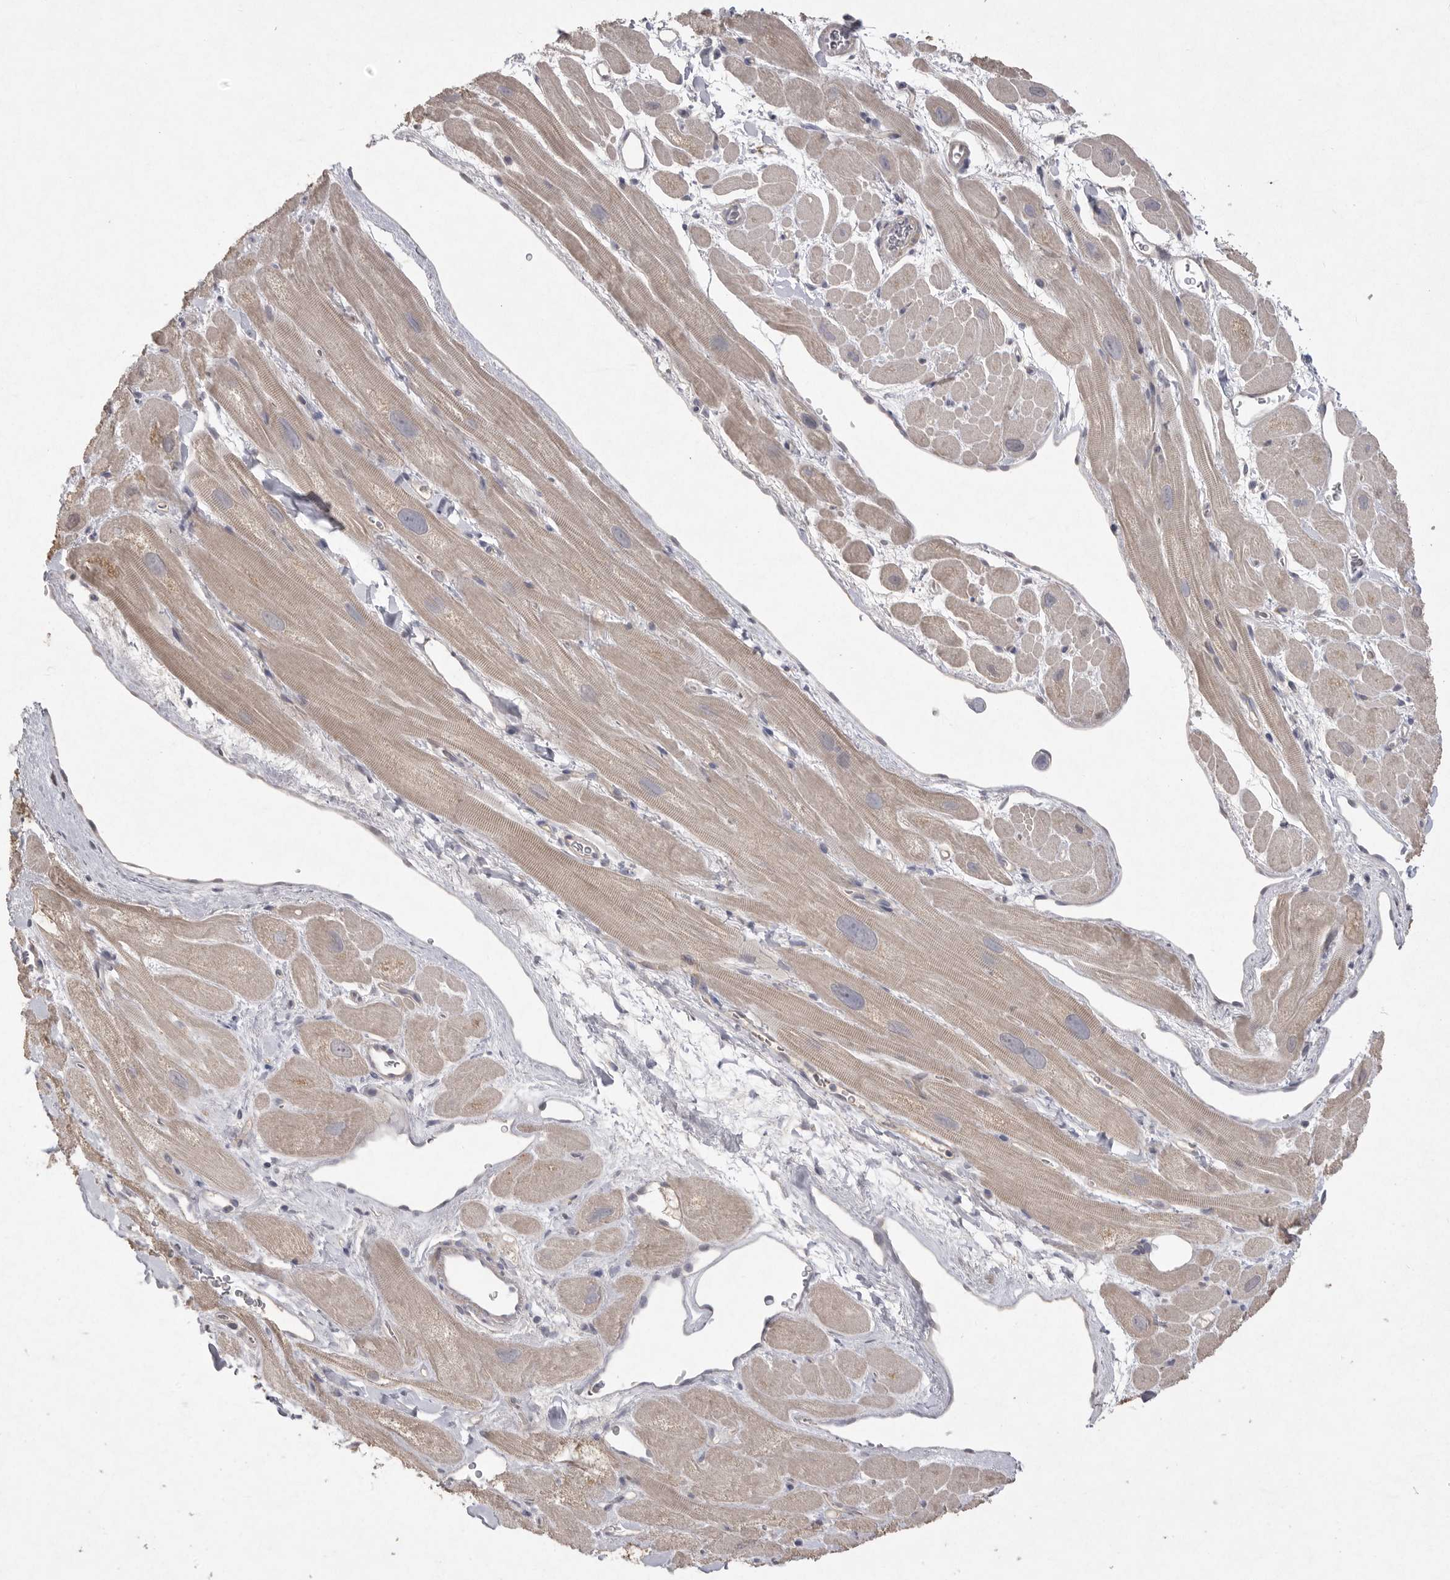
{"staining": {"intensity": "weak", "quantity": ">75%", "location": "cytoplasmic/membranous"}, "tissue": "heart muscle", "cell_type": "Cardiomyocytes", "image_type": "normal", "snomed": [{"axis": "morphology", "description": "Normal tissue, NOS"}, {"axis": "topography", "description": "Heart"}], "caption": "Immunohistochemistry (DAB) staining of normal heart muscle reveals weak cytoplasmic/membranous protein positivity in approximately >75% of cardiomyocytes. Nuclei are stained in blue.", "gene": "VANGL2", "patient": {"sex": "male", "age": 49}}